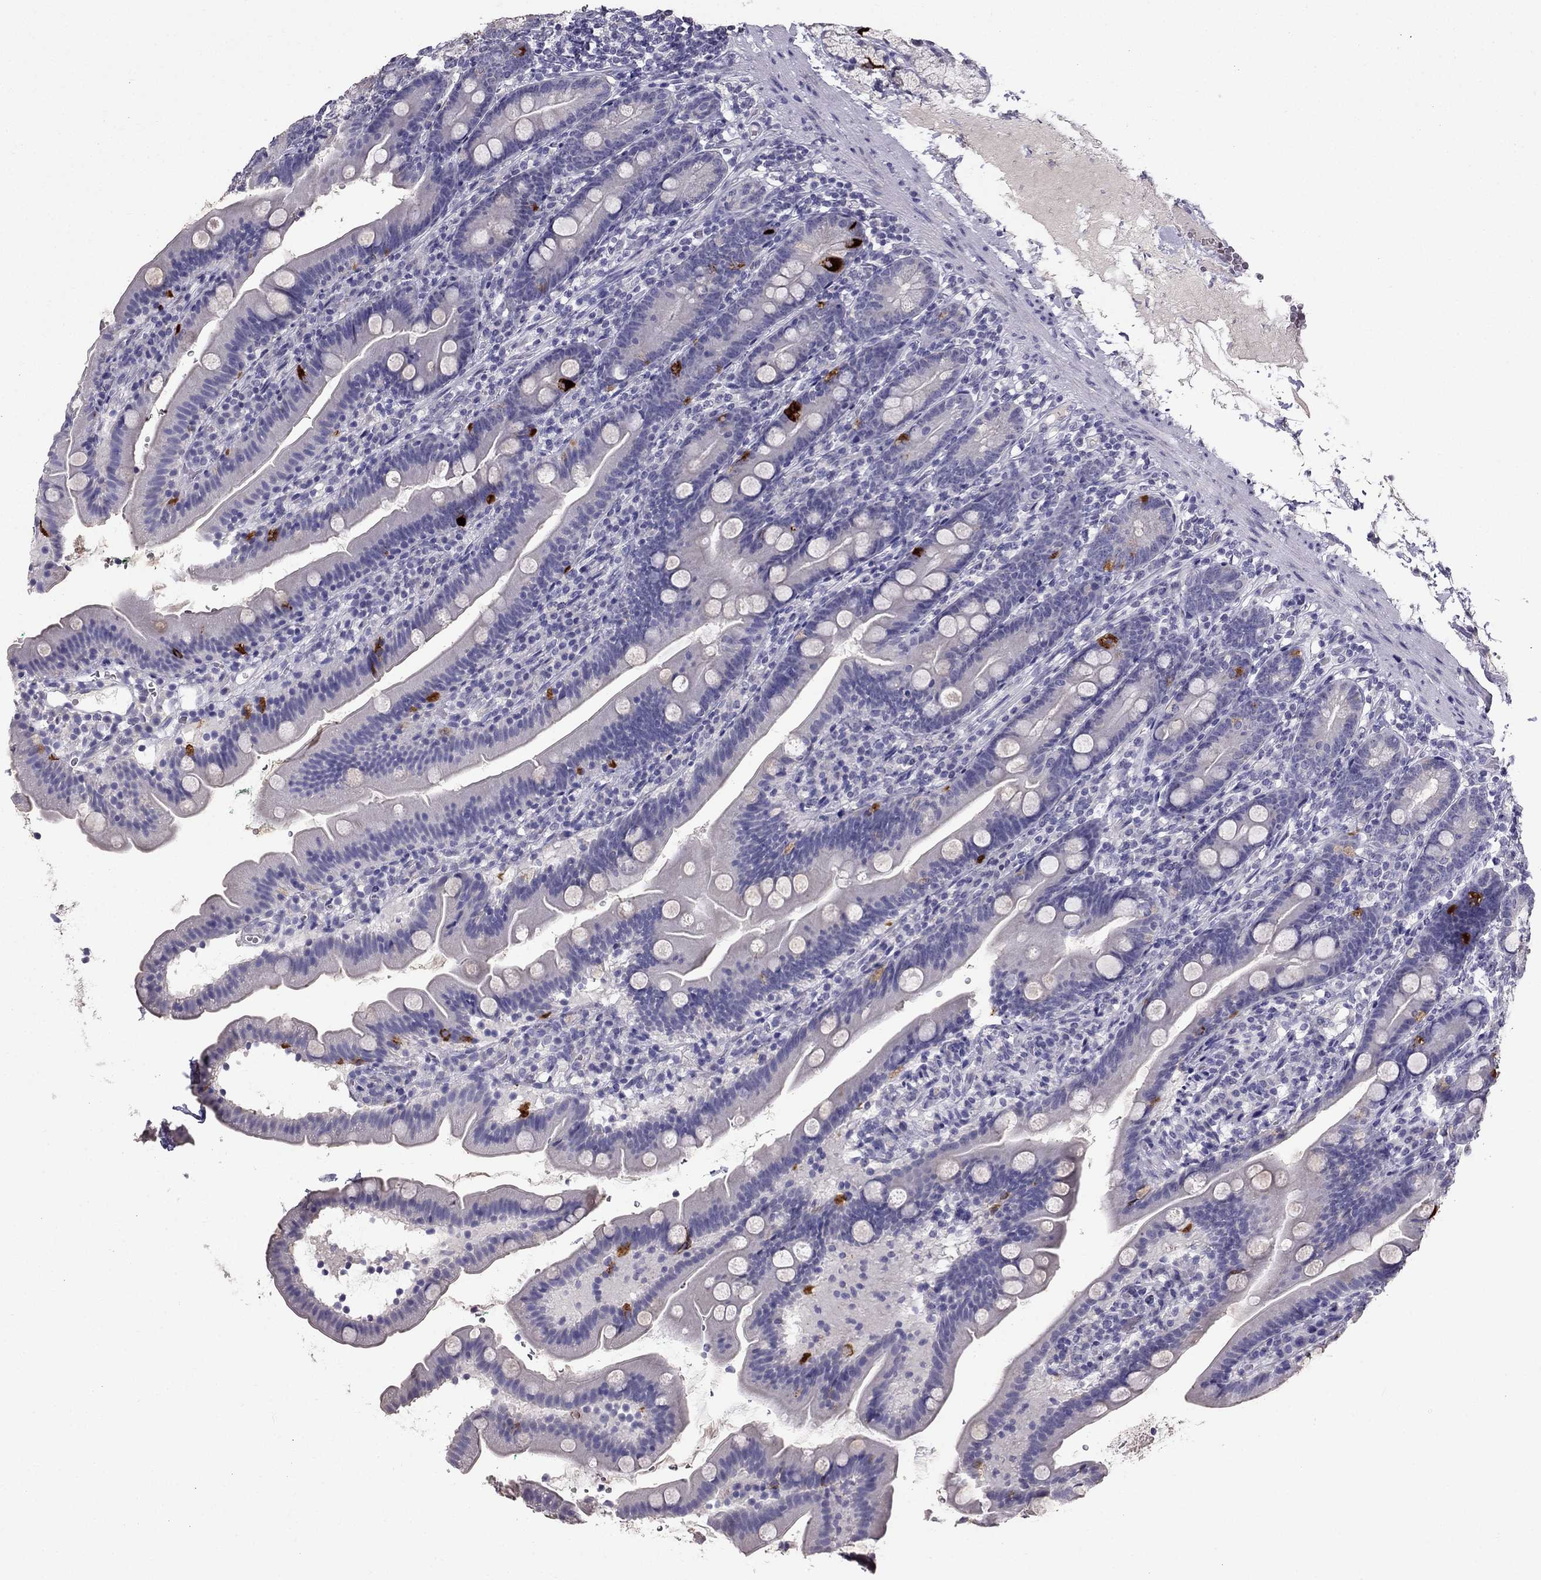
{"staining": {"intensity": "strong", "quantity": "<25%", "location": "cytoplasmic/membranous"}, "tissue": "duodenum", "cell_type": "Glandular cells", "image_type": "normal", "snomed": [{"axis": "morphology", "description": "Normal tissue, NOS"}, {"axis": "topography", "description": "Duodenum"}], "caption": "Protein expression analysis of normal duodenum reveals strong cytoplasmic/membranous expression in about <25% of glandular cells.", "gene": "ARHGAP11A", "patient": {"sex": "female", "age": 67}}